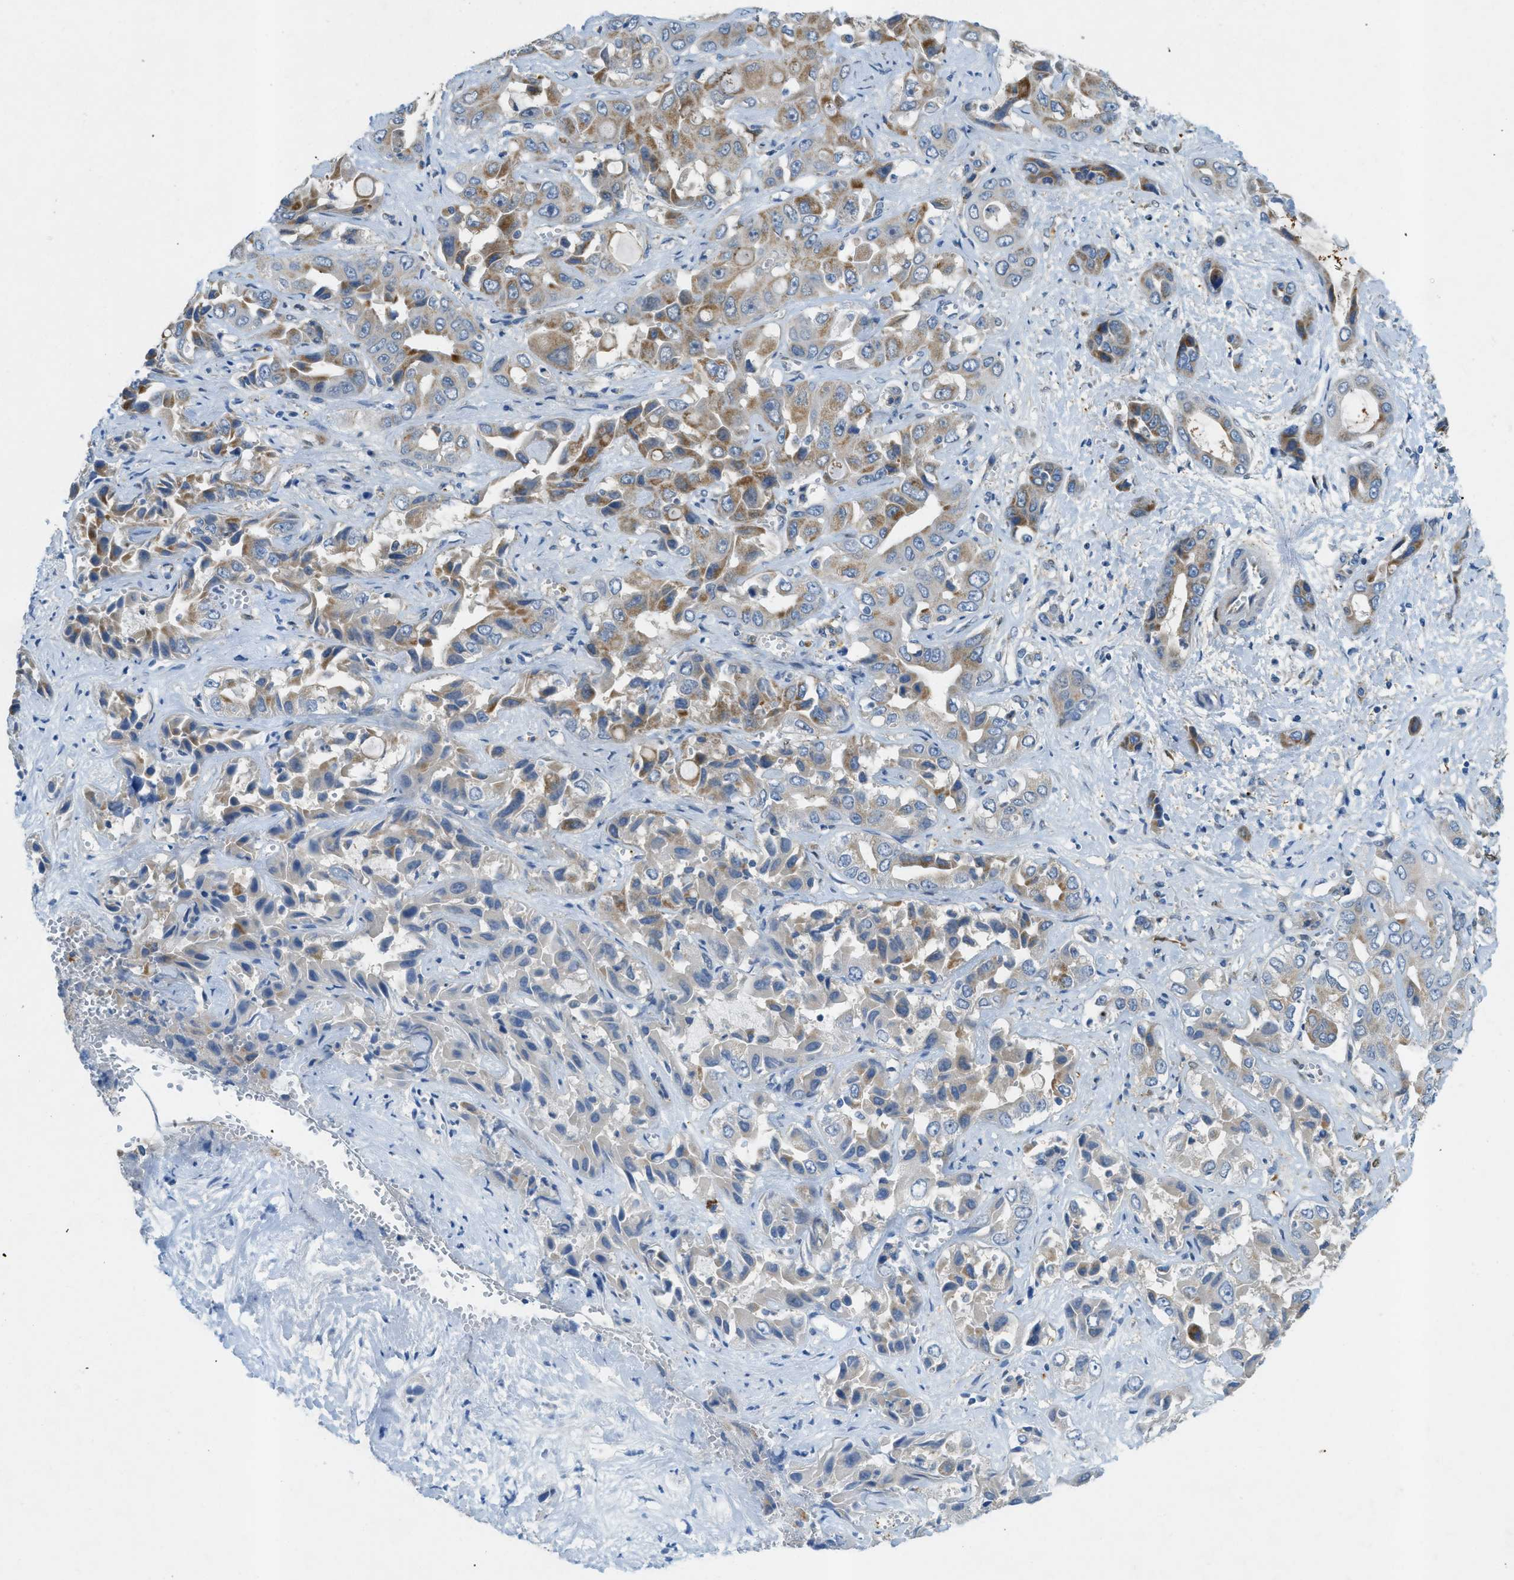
{"staining": {"intensity": "moderate", "quantity": "25%-75%", "location": "cytoplasmic/membranous"}, "tissue": "liver cancer", "cell_type": "Tumor cells", "image_type": "cancer", "snomed": [{"axis": "morphology", "description": "Cholangiocarcinoma"}, {"axis": "topography", "description": "Liver"}], "caption": "Liver cholangiocarcinoma was stained to show a protein in brown. There is medium levels of moderate cytoplasmic/membranous staining in about 25%-75% of tumor cells.", "gene": "CYGB", "patient": {"sex": "female", "age": 52}}